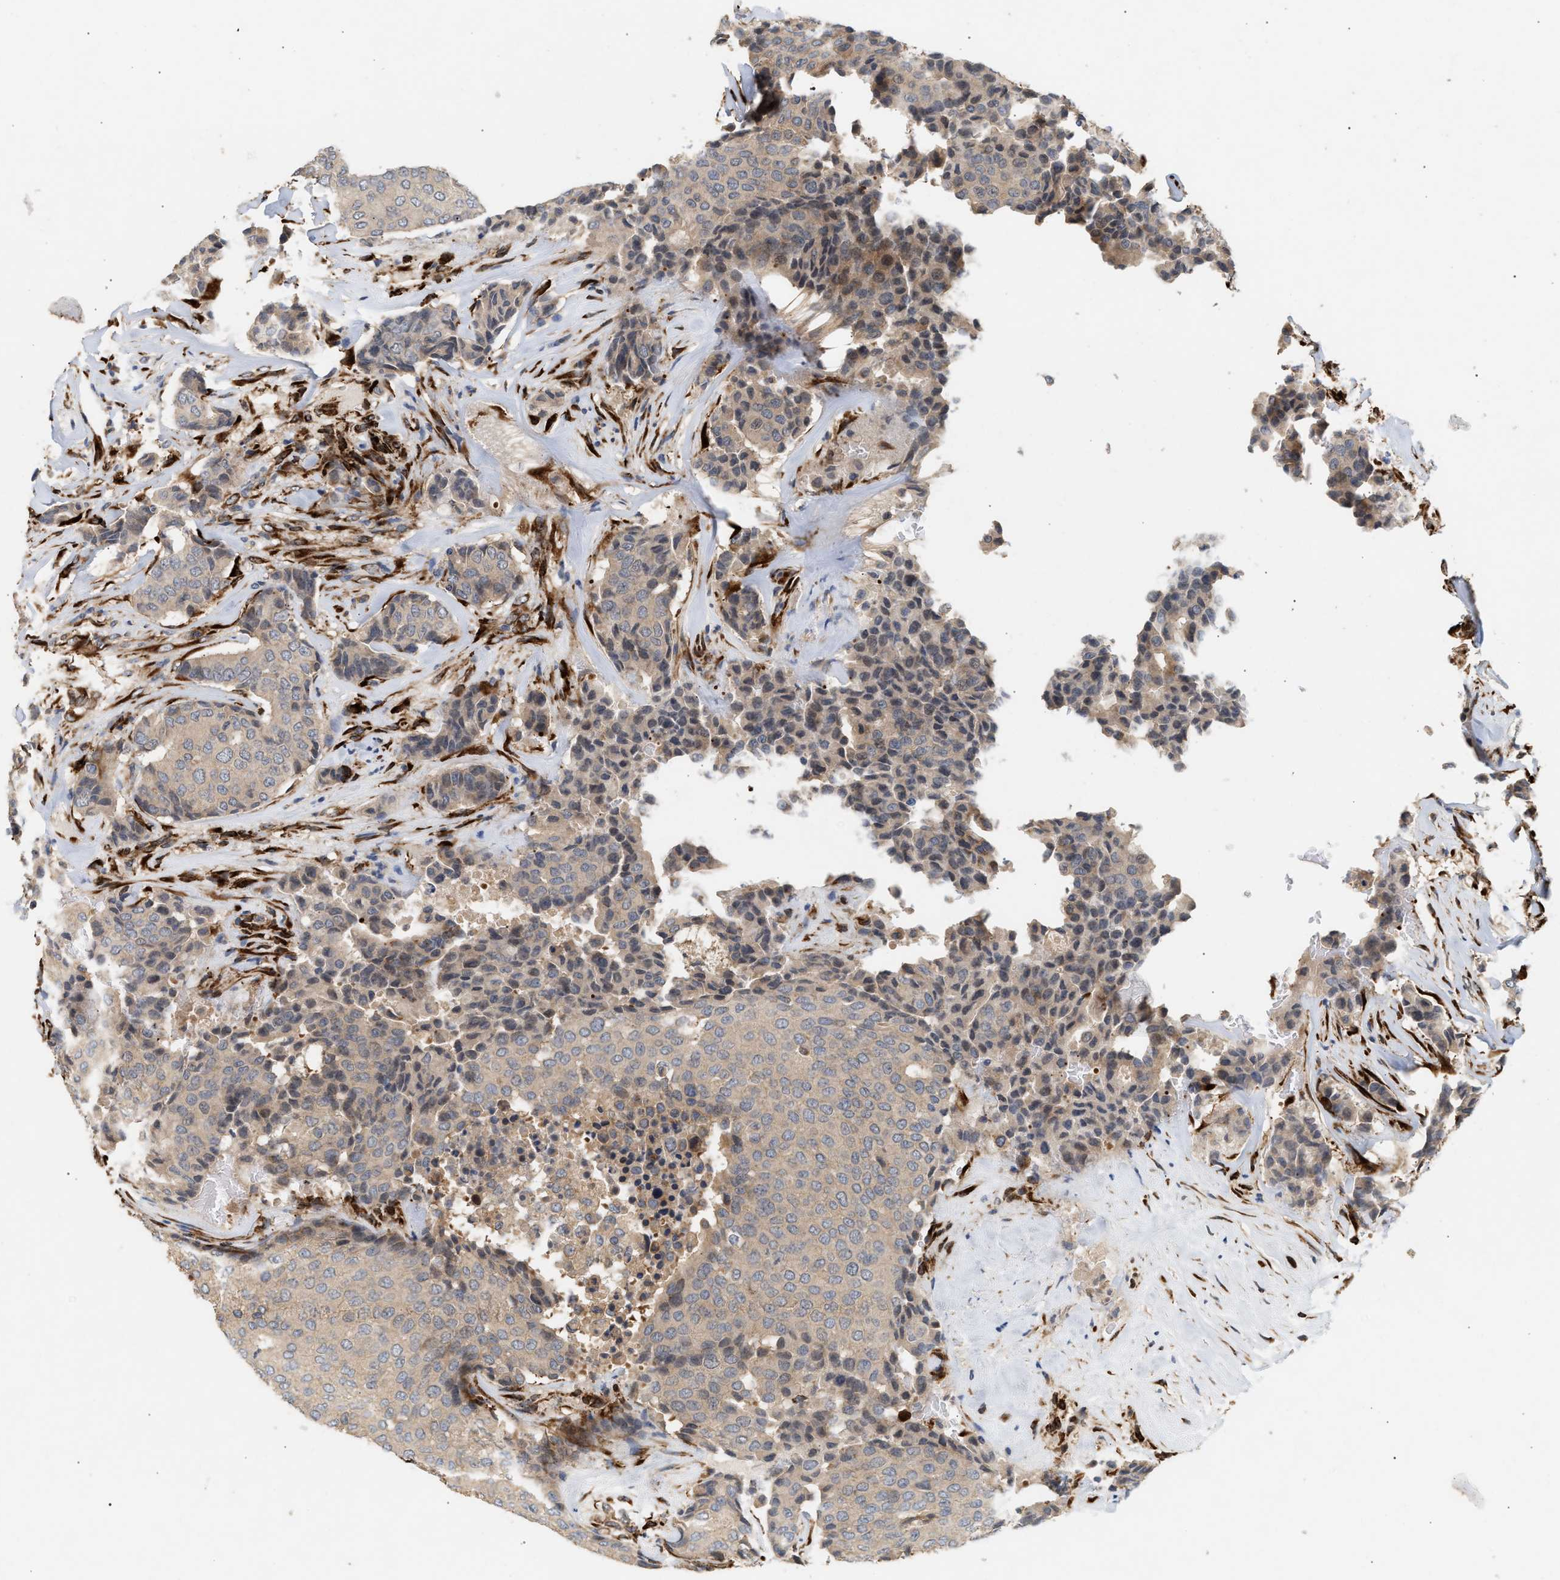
{"staining": {"intensity": "weak", "quantity": ">75%", "location": "cytoplasmic/membranous"}, "tissue": "breast cancer", "cell_type": "Tumor cells", "image_type": "cancer", "snomed": [{"axis": "morphology", "description": "Duct carcinoma"}, {"axis": "topography", "description": "Breast"}], "caption": "There is low levels of weak cytoplasmic/membranous staining in tumor cells of breast cancer (intraductal carcinoma), as demonstrated by immunohistochemical staining (brown color).", "gene": "PLCD1", "patient": {"sex": "female", "age": 75}}